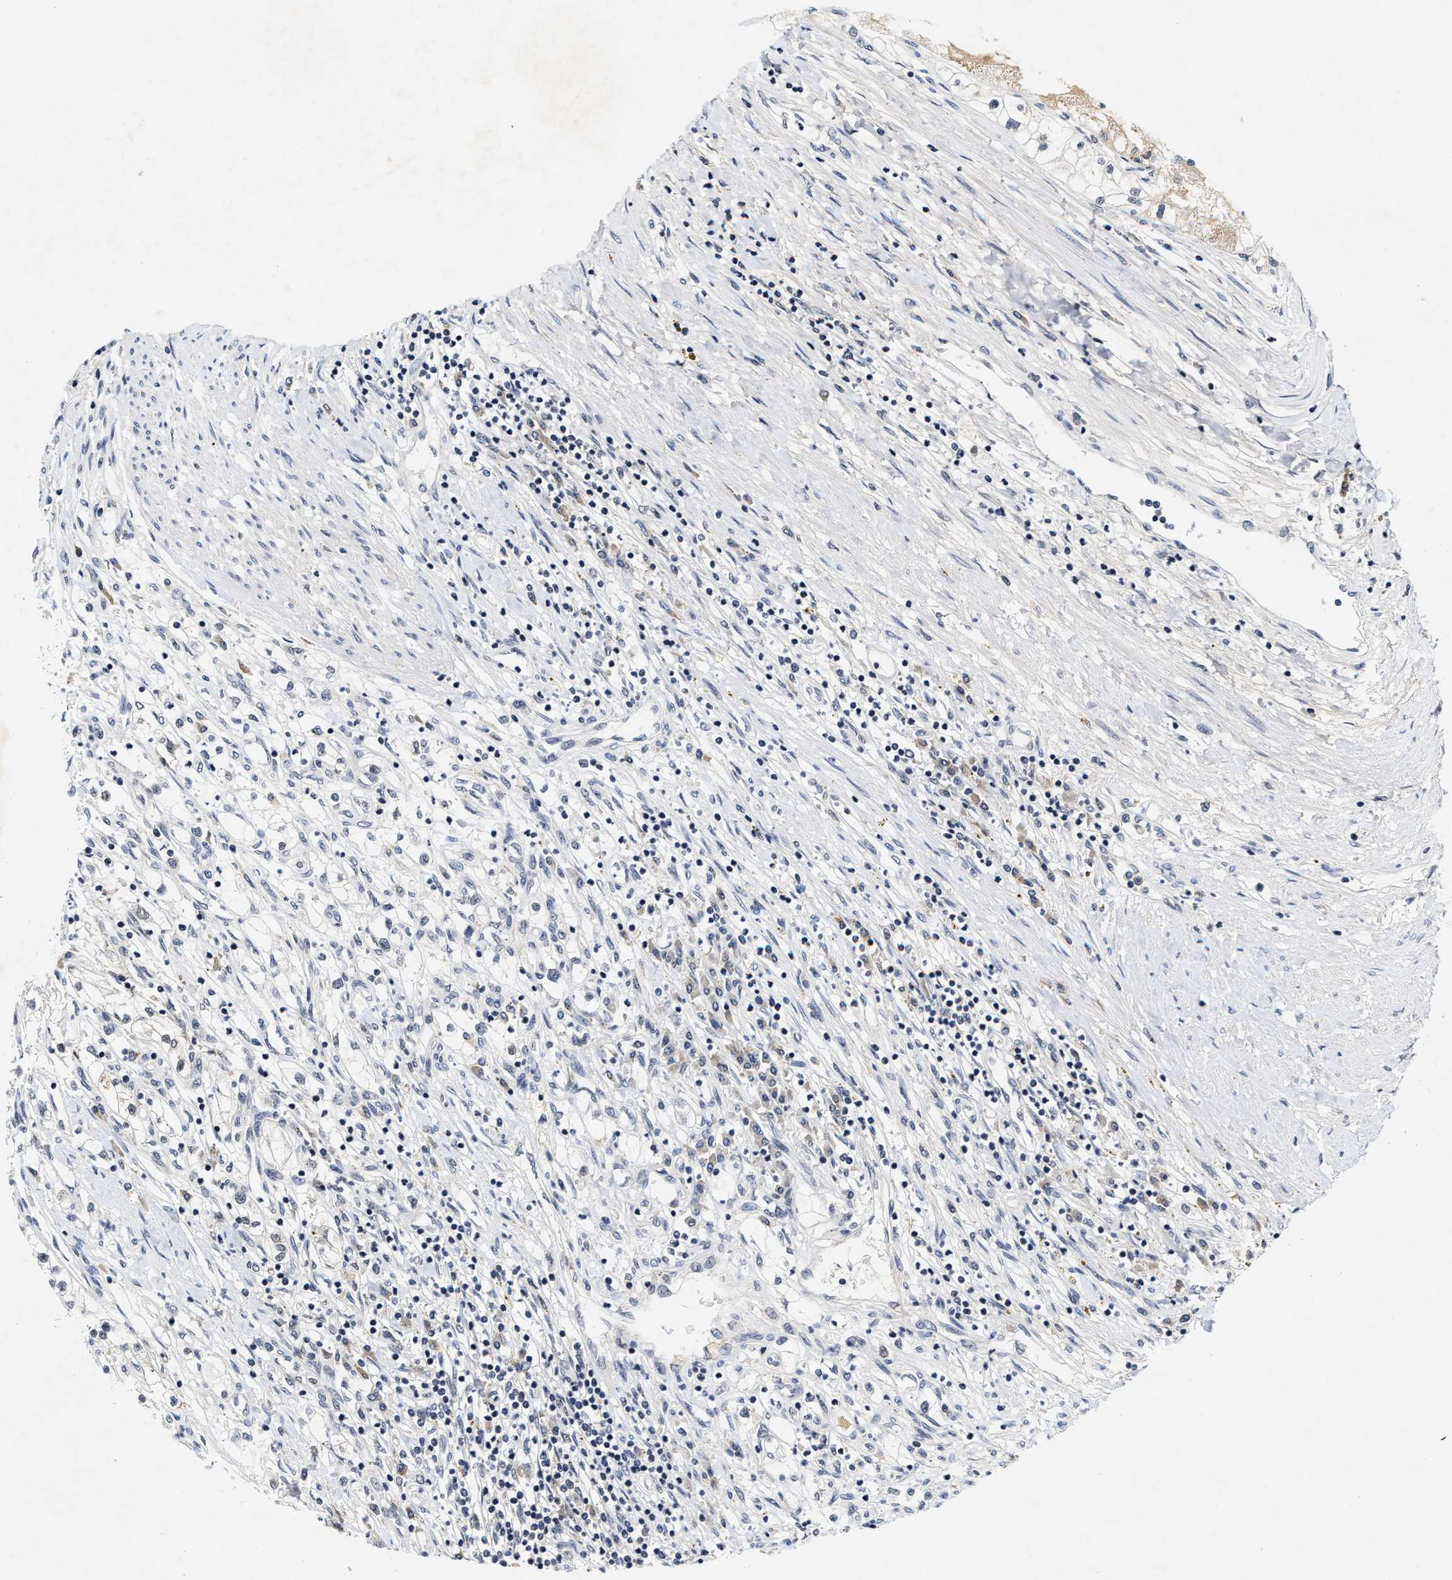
{"staining": {"intensity": "negative", "quantity": "none", "location": "none"}, "tissue": "renal cancer", "cell_type": "Tumor cells", "image_type": "cancer", "snomed": [{"axis": "morphology", "description": "Adenocarcinoma, NOS"}, {"axis": "topography", "description": "Kidney"}], "caption": "Immunohistochemistry (IHC) of adenocarcinoma (renal) exhibits no expression in tumor cells.", "gene": "INIP", "patient": {"sex": "male", "age": 68}}